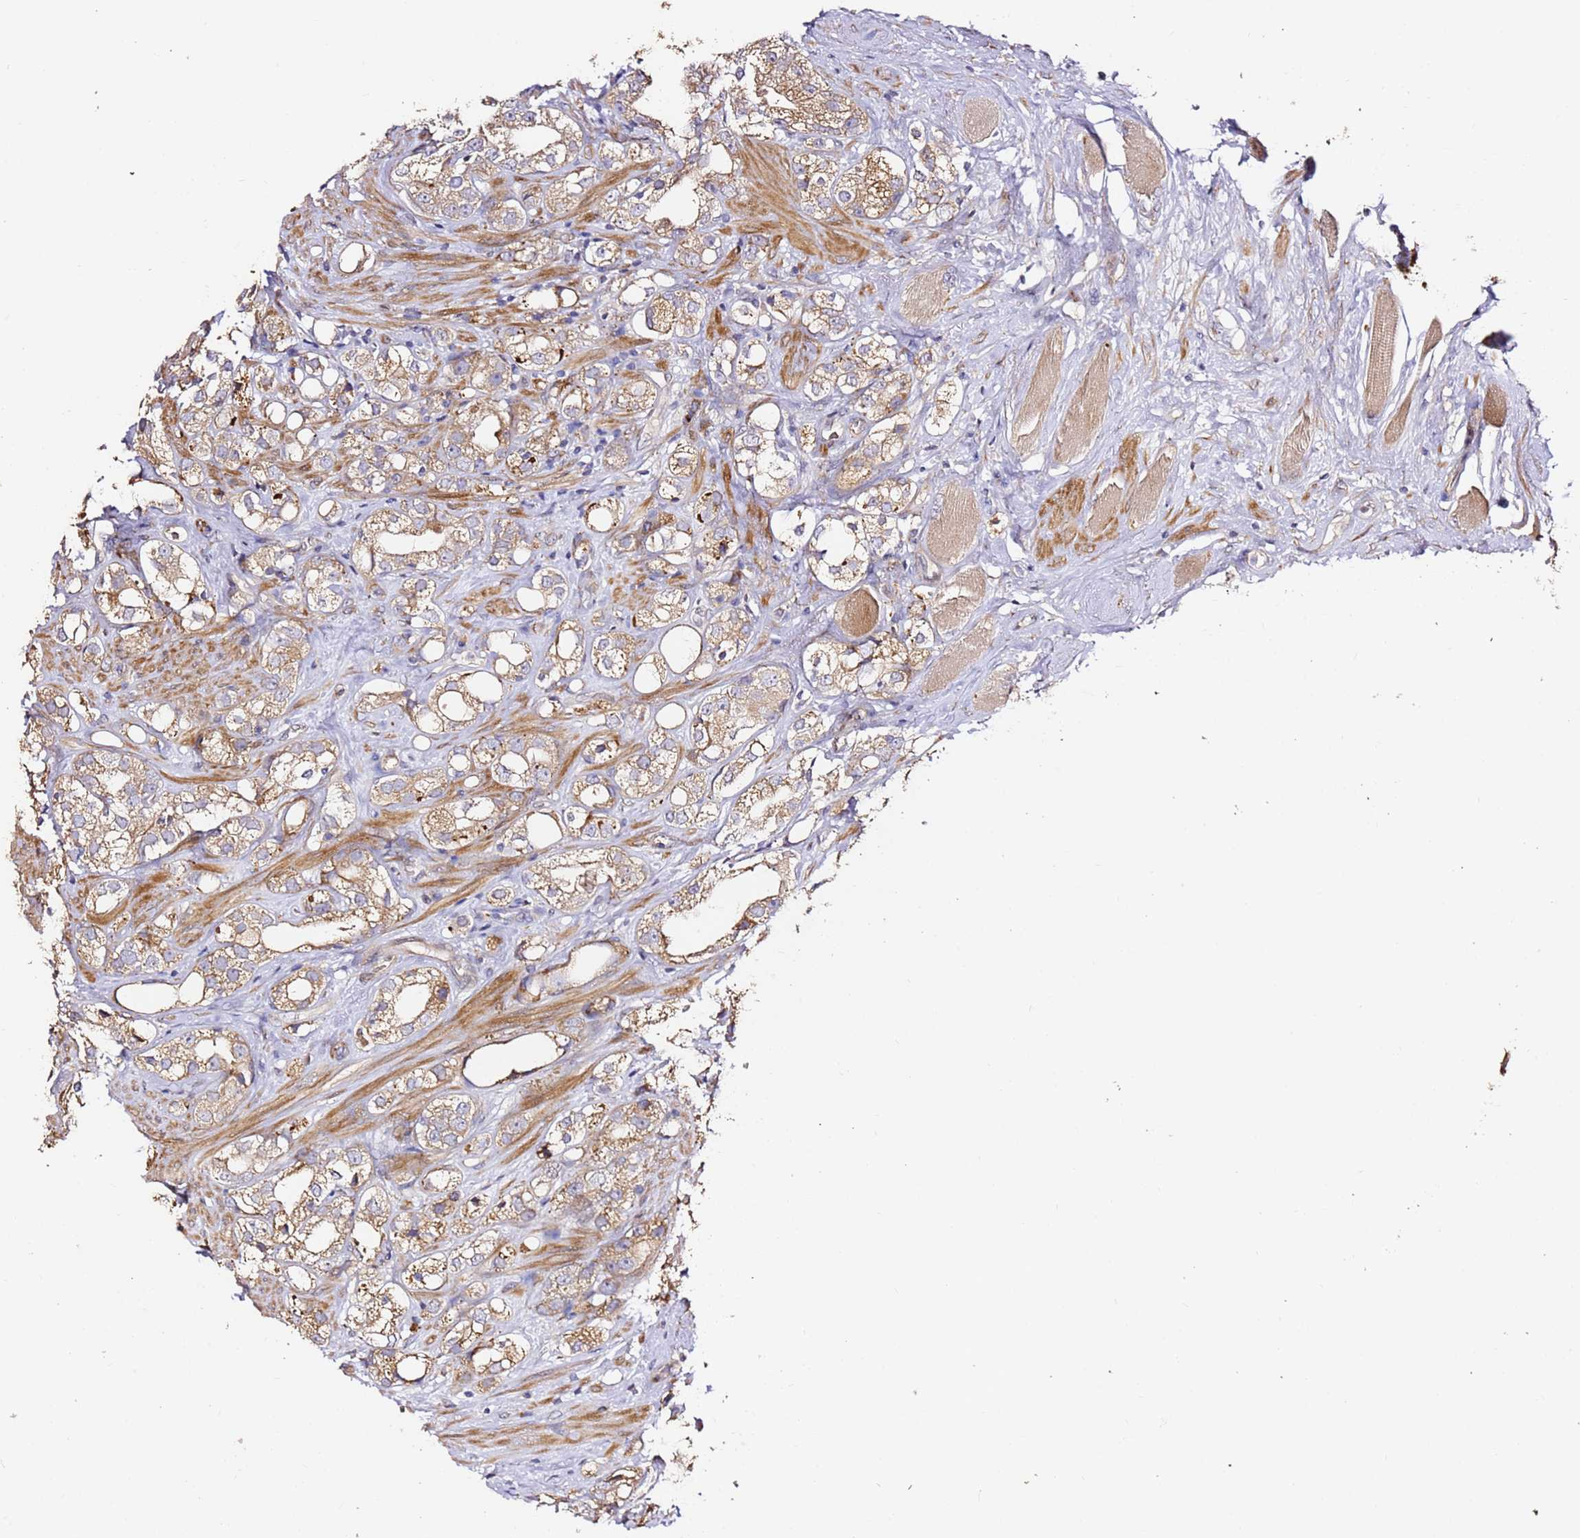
{"staining": {"intensity": "moderate", "quantity": "25%-75%", "location": "cytoplasmic/membranous"}, "tissue": "prostate cancer", "cell_type": "Tumor cells", "image_type": "cancer", "snomed": [{"axis": "morphology", "description": "Adenocarcinoma, NOS"}, {"axis": "topography", "description": "Prostate"}], "caption": "Immunohistochemistry (IHC) (DAB (3,3'-diaminobenzidine)) staining of prostate cancer (adenocarcinoma) shows moderate cytoplasmic/membranous protein staining in approximately 25%-75% of tumor cells.", "gene": "HSD17B7", "patient": {"sex": "male", "age": 79}}